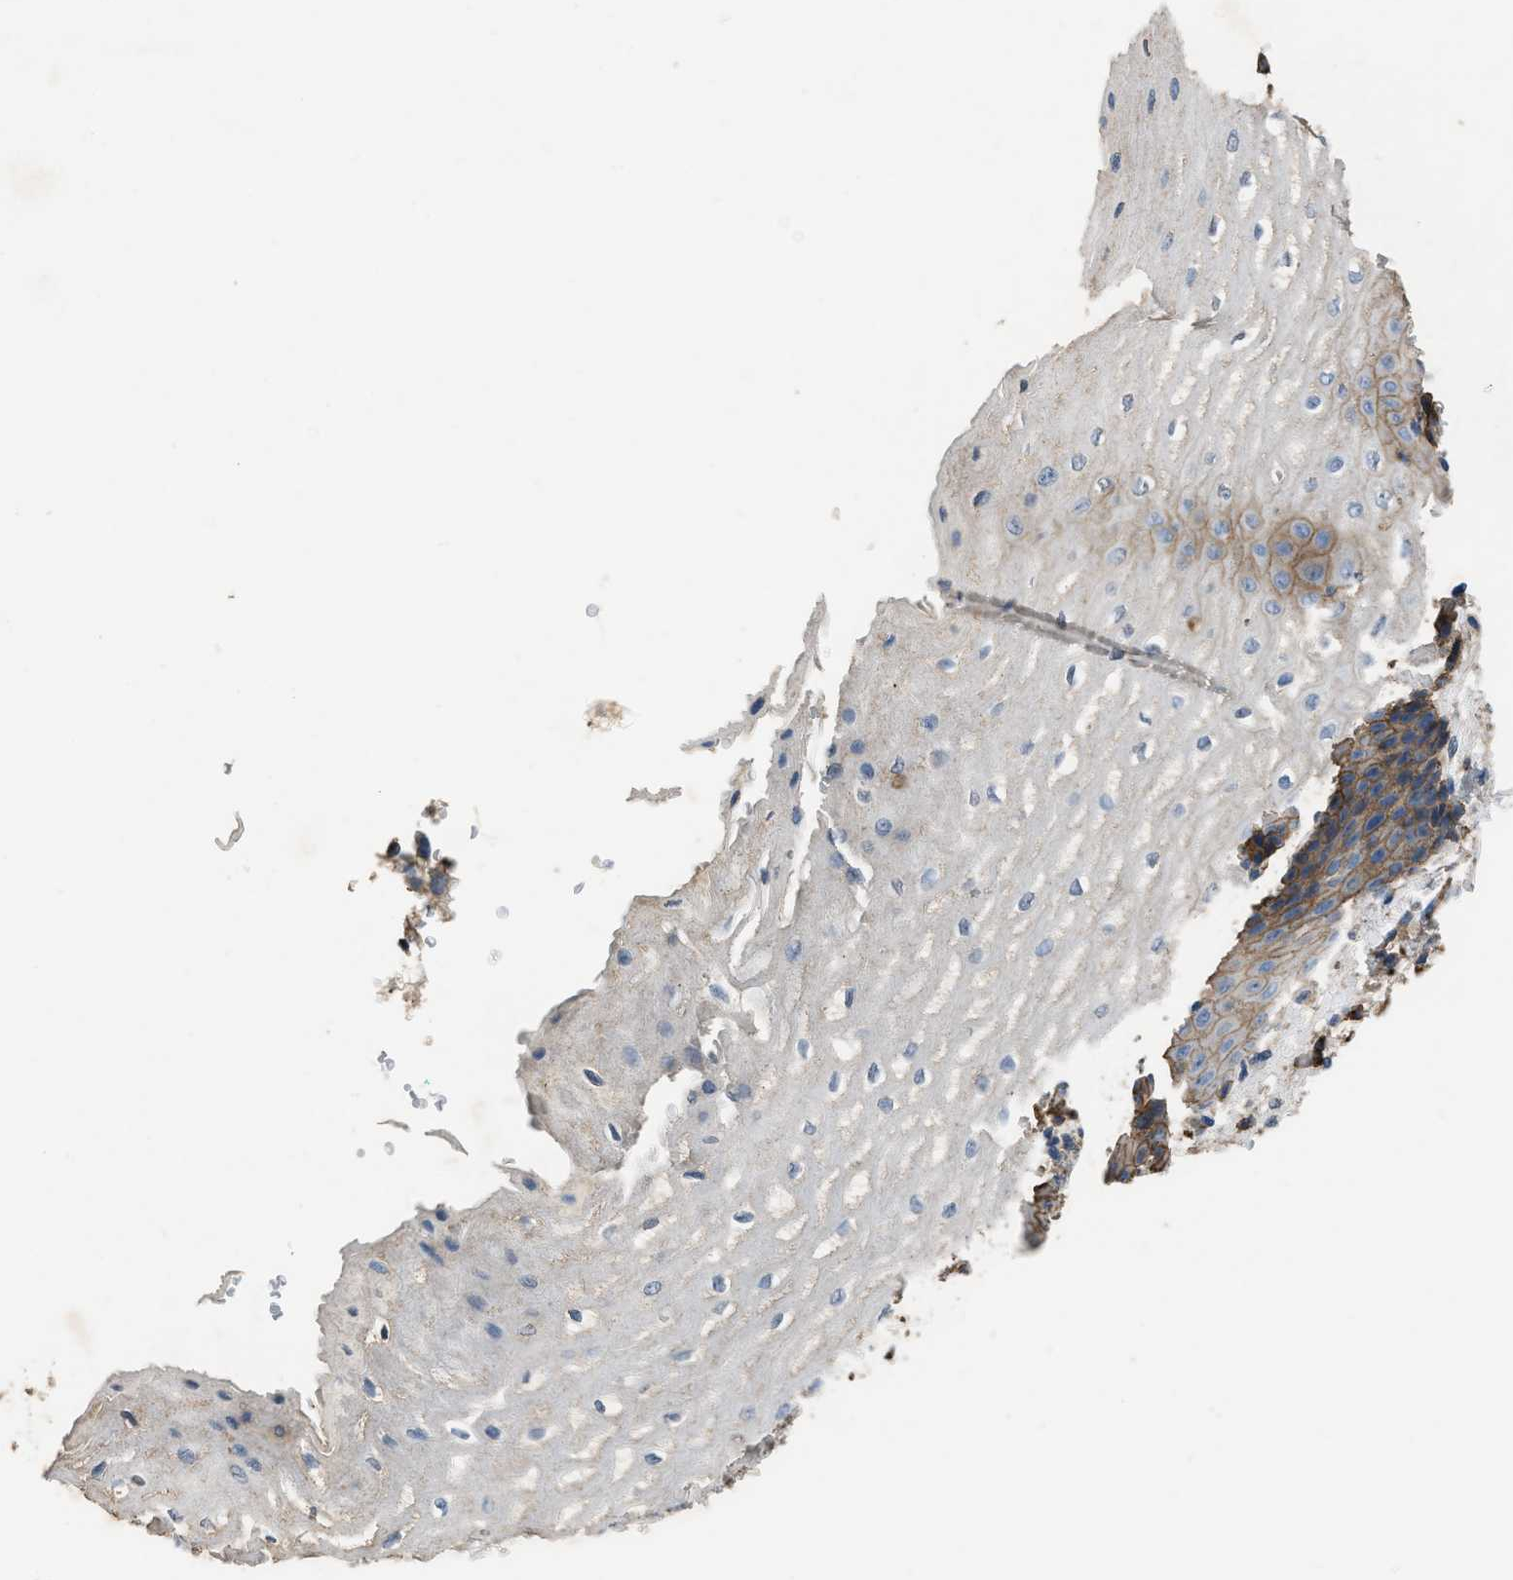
{"staining": {"intensity": "moderate", "quantity": "<25%", "location": "cytoplasmic/membranous"}, "tissue": "esophagus", "cell_type": "Squamous epithelial cells", "image_type": "normal", "snomed": [{"axis": "morphology", "description": "Normal tissue, NOS"}, {"axis": "topography", "description": "Esophagus"}], "caption": "Esophagus stained with immunohistochemistry (IHC) exhibits moderate cytoplasmic/membranous expression in approximately <25% of squamous epithelial cells. The protein is stained brown, and the nuclei are stained in blue (DAB IHC with brightfield microscopy, high magnification).", "gene": "OR51E1", "patient": {"sex": "male", "age": 54}}